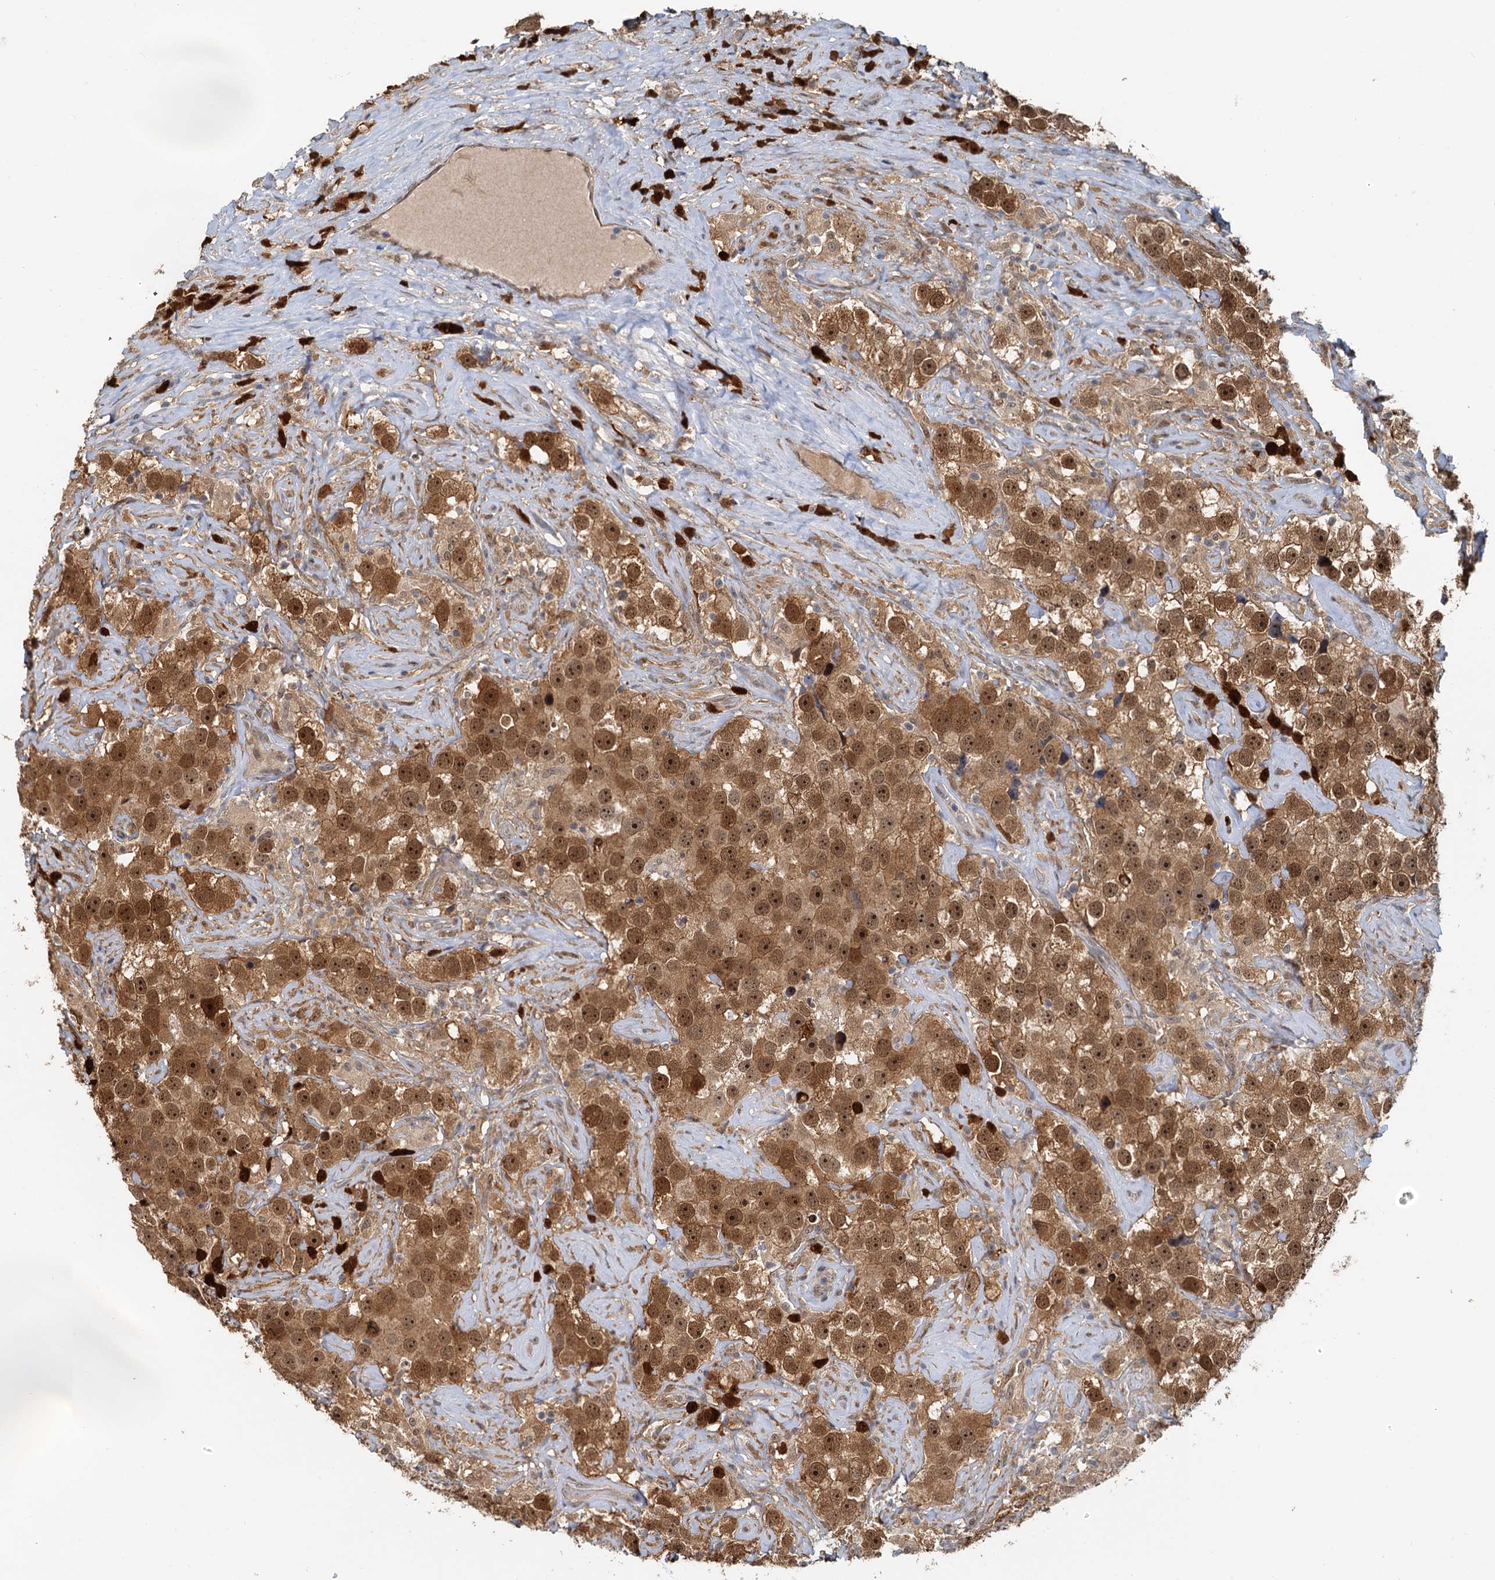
{"staining": {"intensity": "moderate", "quantity": ">75%", "location": "cytoplasmic/membranous,nuclear"}, "tissue": "testis cancer", "cell_type": "Tumor cells", "image_type": "cancer", "snomed": [{"axis": "morphology", "description": "Seminoma, NOS"}, {"axis": "topography", "description": "Testis"}], "caption": "A micrograph of seminoma (testis) stained for a protein reveals moderate cytoplasmic/membranous and nuclear brown staining in tumor cells.", "gene": "SPINDOC", "patient": {"sex": "male", "age": 49}}